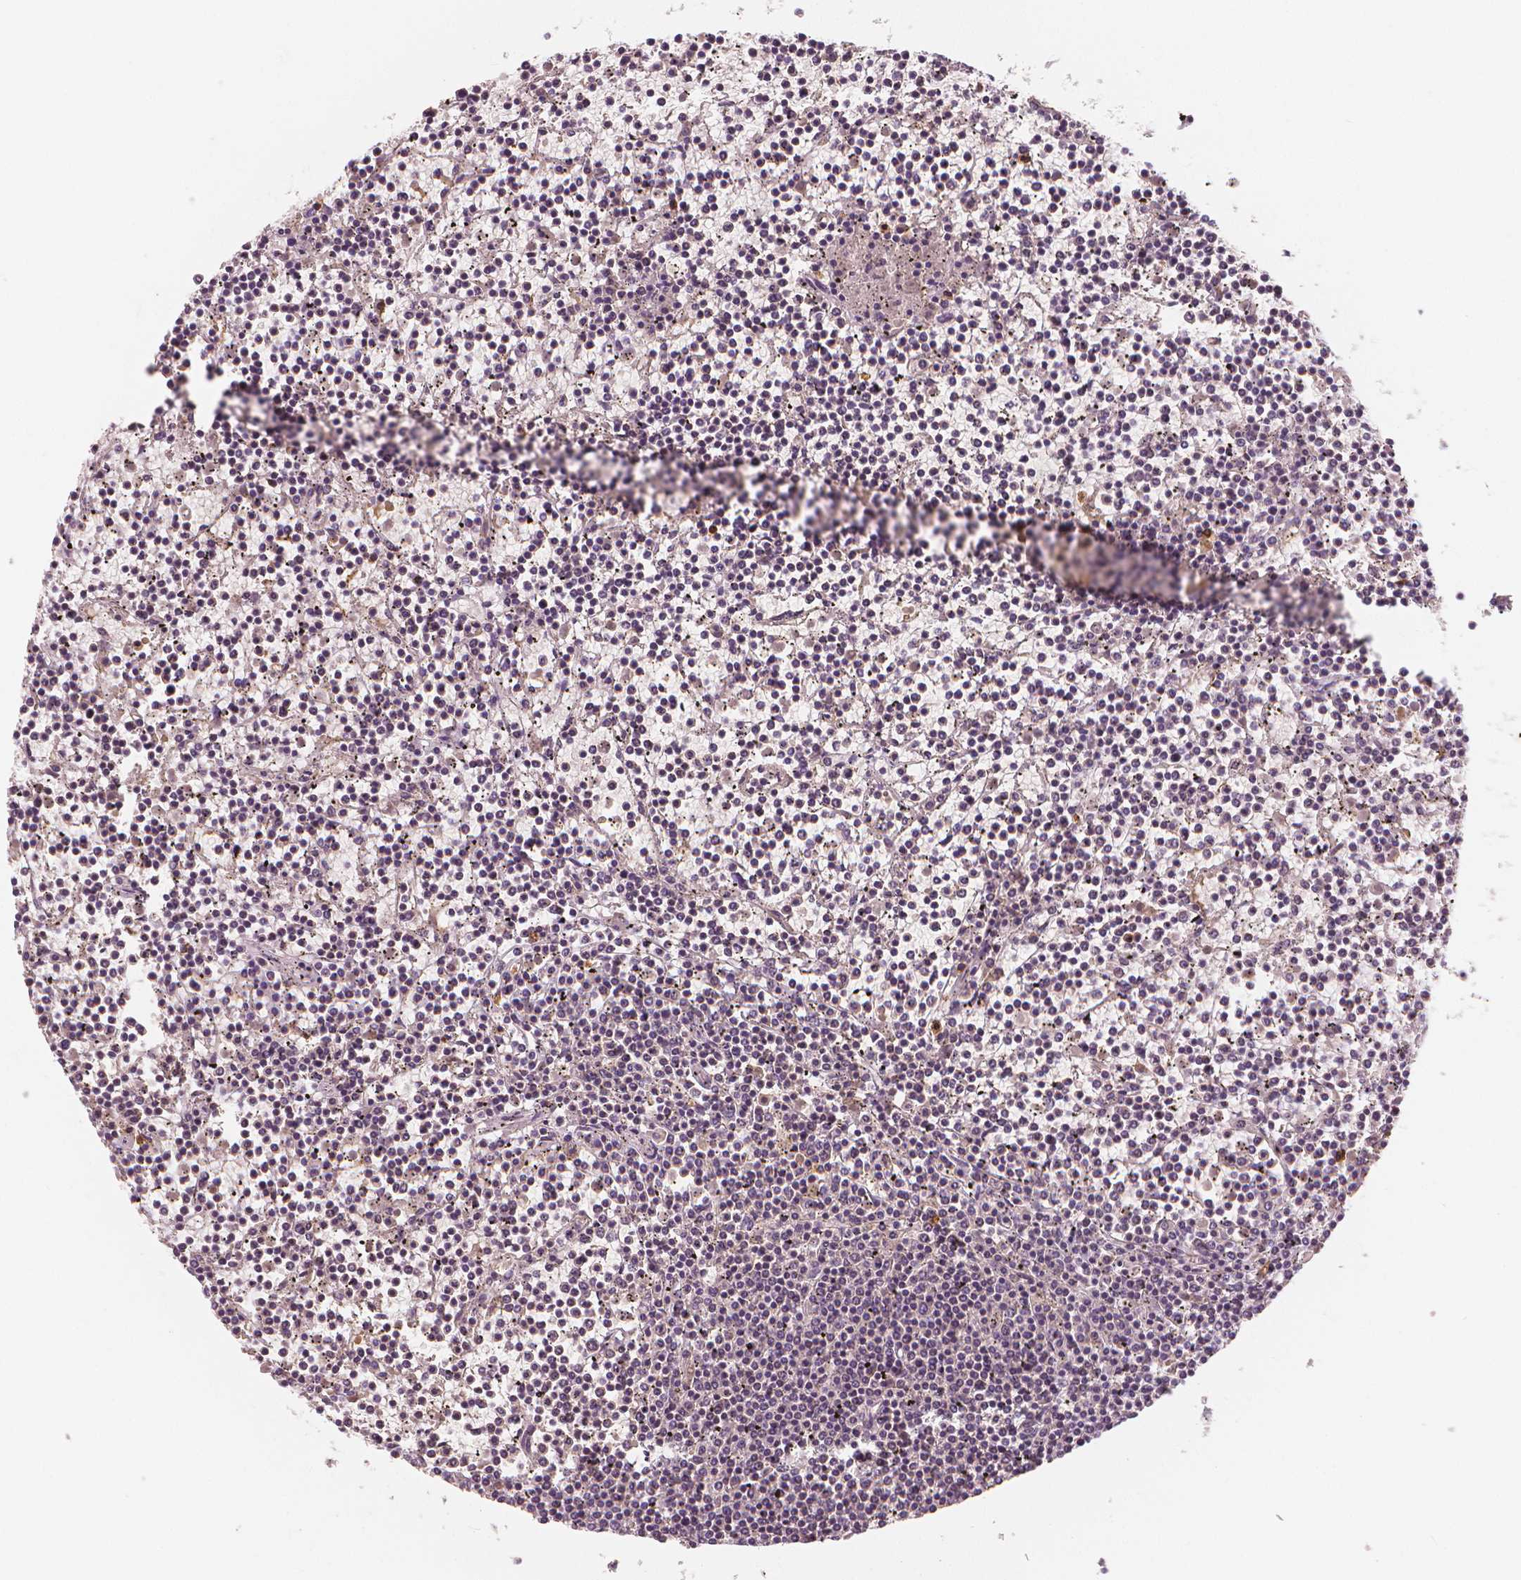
{"staining": {"intensity": "negative", "quantity": "none", "location": "none"}, "tissue": "lymphoma", "cell_type": "Tumor cells", "image_type": "cancer", "snomed": [{"axis": "morphology", "description": "Malignant lymphoma, non-Hodgkin's type, Low grade"}, {"axis": "topography", "description": "Spleen"}], "caption": "Immunohistochemical staining of low-grade malignant lymphoma, non-Hodgkin's type reveals no significant staining in tumor cells.", "gene": "RNASE7", "patient": {"sex": "female", "age": 19}}